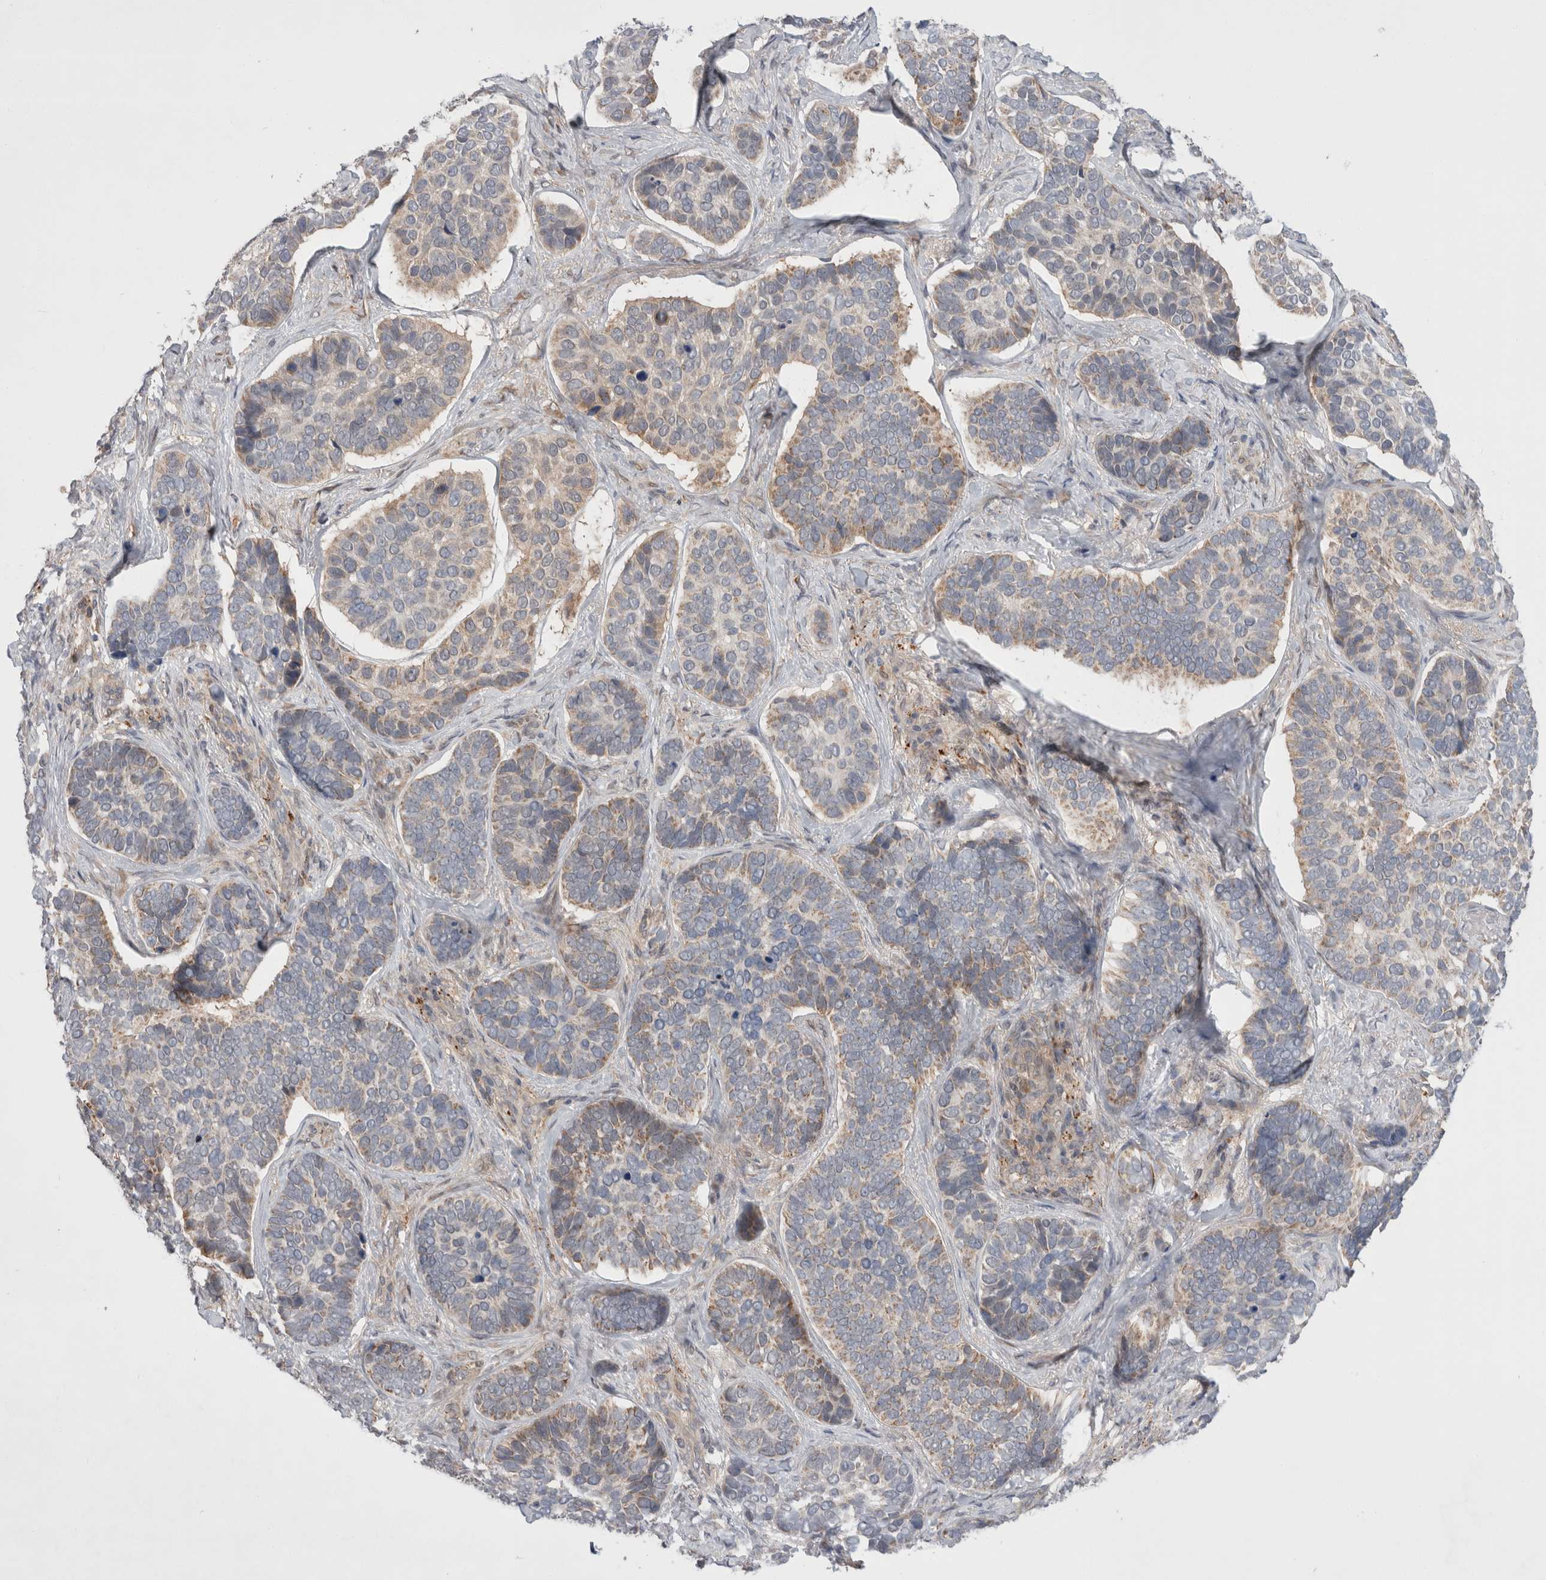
{"staining": {"intensity": "weak", "quantity": "25%-75%", "location": "cytoplasmic/membranous"}, "tissue": "skin cancer", "cell_type": "Tumor cells", "image_type": "cancer", "snomed": [{"axis": "morphology", "description": "Basal cell carcinoma"}, {"axis": "topography", "description": "Skin"}], "caption": "A photomicrograph showing weak cytoplasmic/membranous staining in about 25%-75% of tumor cells in skin basal cell carcinoma, as visualized by brown immunohistochemical staining.", "gene": "MRPL37", "patient": {"sex": "male", "age": 62}}